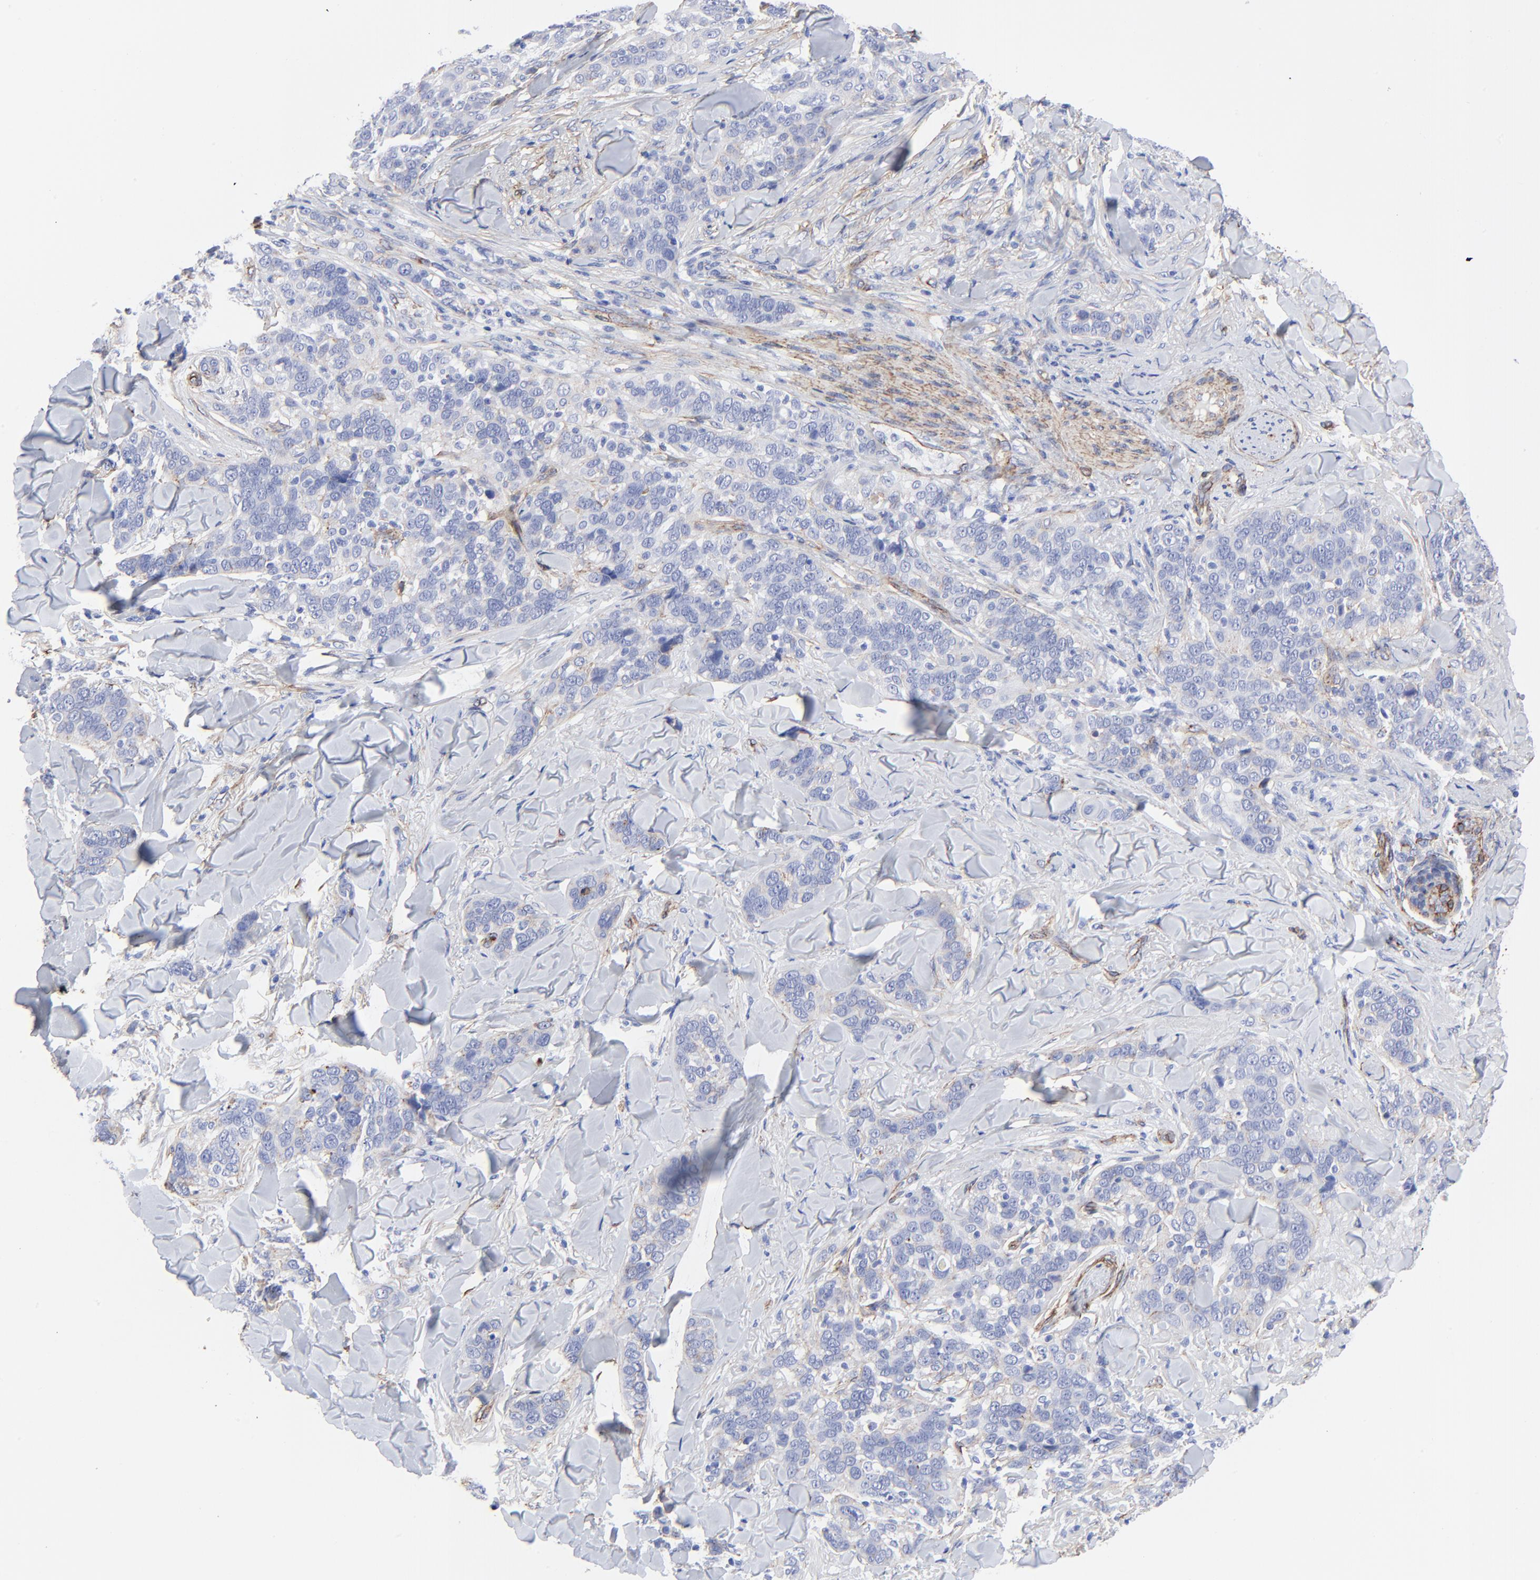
{"staining": {"intensity": "negative", "quantity": "none", "location": "none"}, "tissue": "skin cancer", "cell_type": "Tumor cells", "image_type": "cancer", "snomed": [{"axis": "morphology", "description": "Normal tissue, NOS"}, {"axis": "morphology", "description": "Squamous cell carcinoma, NOS"}, {"axis": "topography", "description": "Skin"}], "caption": "IHC photomicrograph of human squamous cell carcinoma (skin) stained for a protein (brown), which shows no positivity in tumor cells. Nuclei are stained in blue.", "gene": "CAV1", "patient": {"sex": "female", "age": 83}}